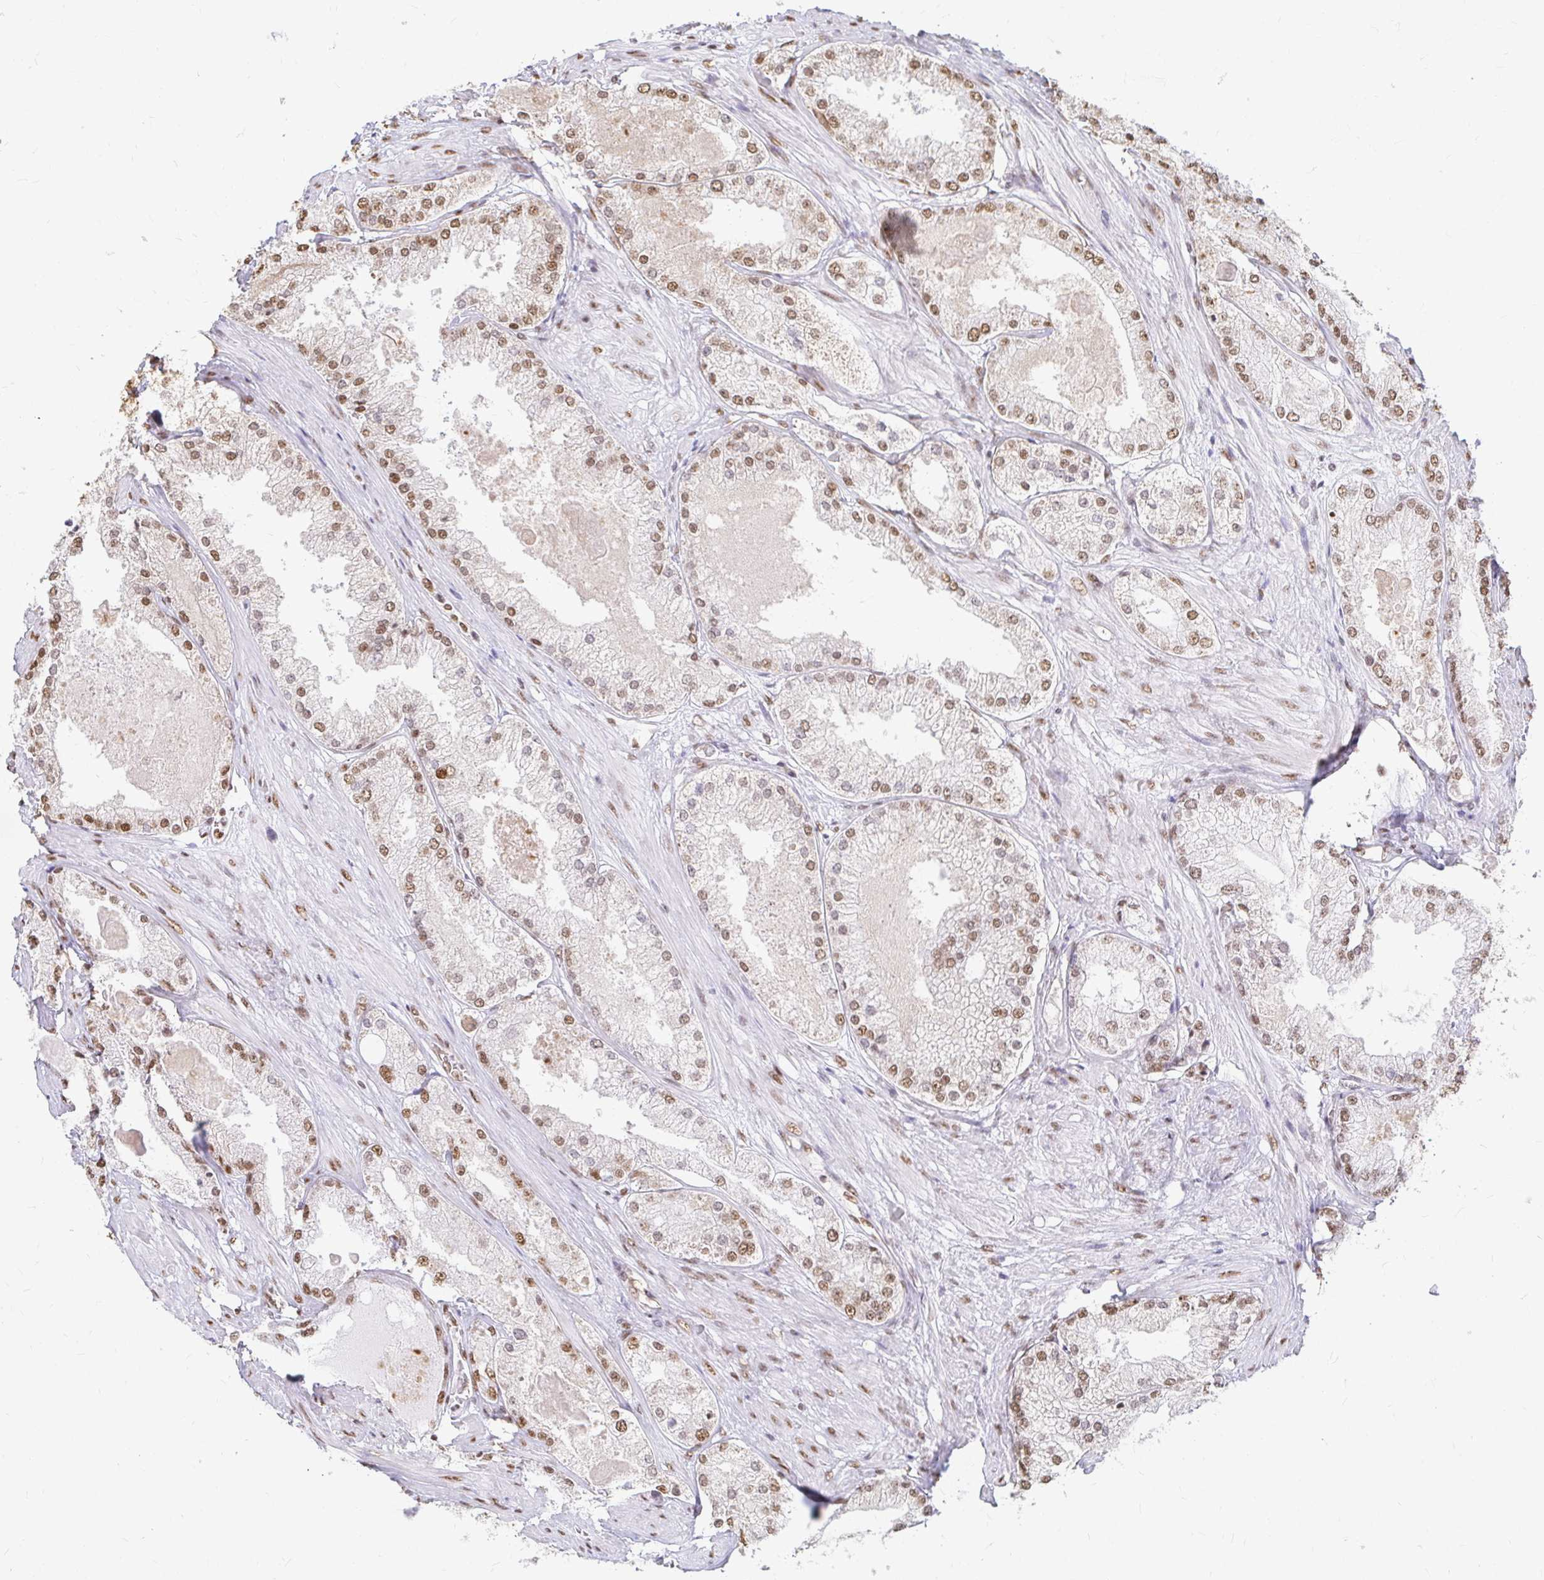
{"staining": {"intensity": "moderate", "quantity": ">75%", "location": "nuclear"}, "tissue": "prostate cancer", "cell_type": "Tumor cells", "image_type": "cancer", "snomed": [{"axis": "morphology", "description": "Adenocarcinoma, Low grade"}, {"axis": "topography", "description": "Prostate"}], "caption": "Brown immunohistochemical staining in prostate low-grade adenocarcinoma demonstrates moderate nuclear expression in approximately >75% of tumor cells.", "gene": "HNRNPU", "patient": {"sex": "male", "age": 68}}